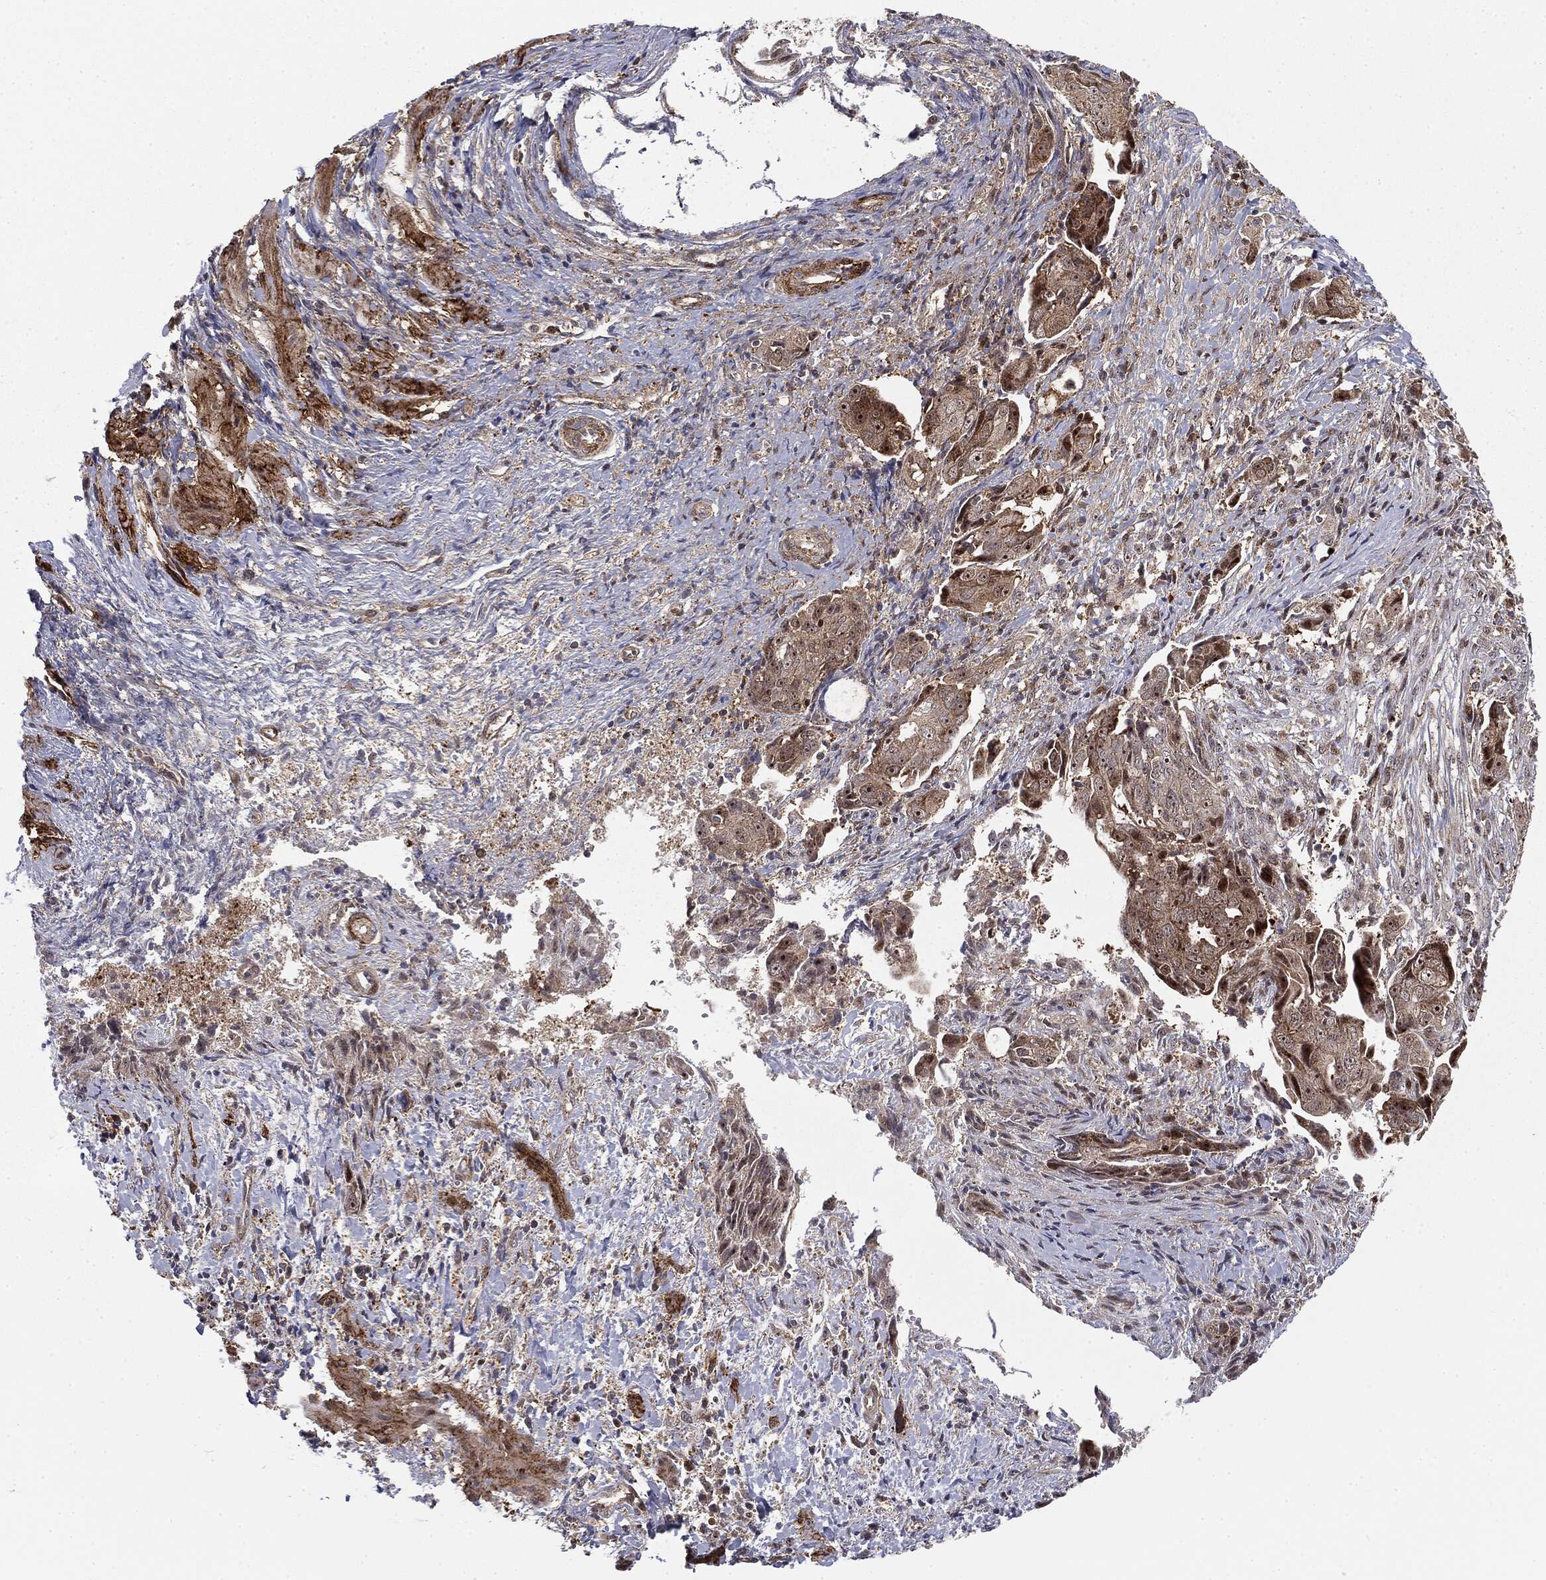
{"staining": {"intensity": "moderate", "quantity": "<25%", "location": "nuclear"}, "tissue": "ovarian cancer", "cell_type": "Tumor cells", "image_type": "cancer", "snomed": [{"axis": "morphology", "description": "Carcinoma, endometroid"}, {"axis": "topography", "description": "Ovary"}], "caption": "Ovarian cancer stained with a brown dye shows moderate nuclear positive staining in about <25% of tumor cells.", "gene": "PTEN", "patient": {"sex": "female", "age": 70}}